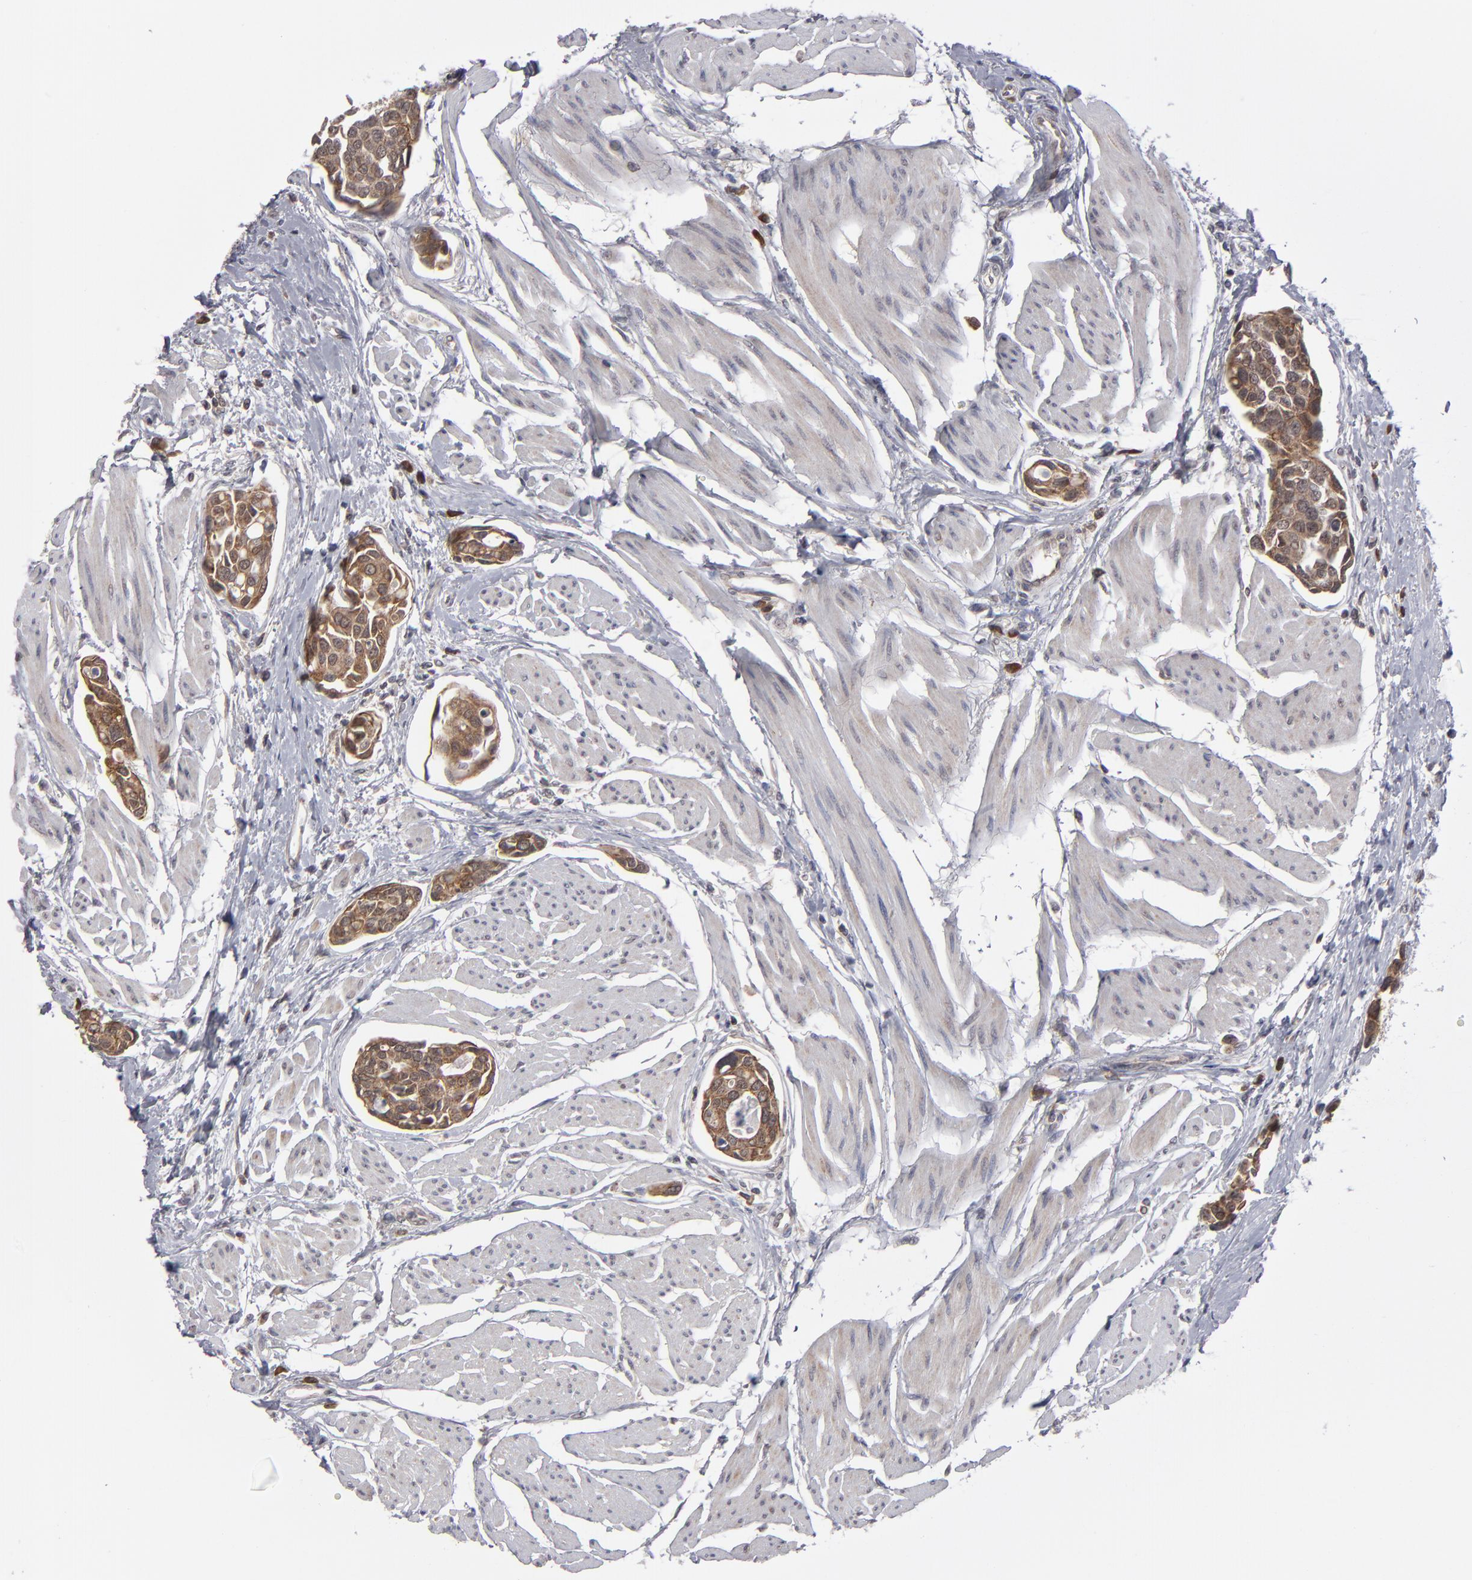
{"staining": {"intensity": "moderate", "quantity": ">75%", "location": "cytoplasmic/membranous"}, "tissue": "urothelial cancer", "cell_type": "Tumor cells", "image_type": "cancer", "snomed": [{"axis": "morphology", "description": "Urothelial carcinoma, High grade"}, {"axis": "topography", "description": "Urinary bladder"}], "caption": "Immunohistochemistry micrograph of urothelial carcinoma (high-grade) stained for a protein (brown), which exhibits medium levels of moderate cytoplasmic/membranous positivity in approximately >75% of tumor cells.", "gene": "GLCCI1", "patient": {"sex": "male", "age": 78}}